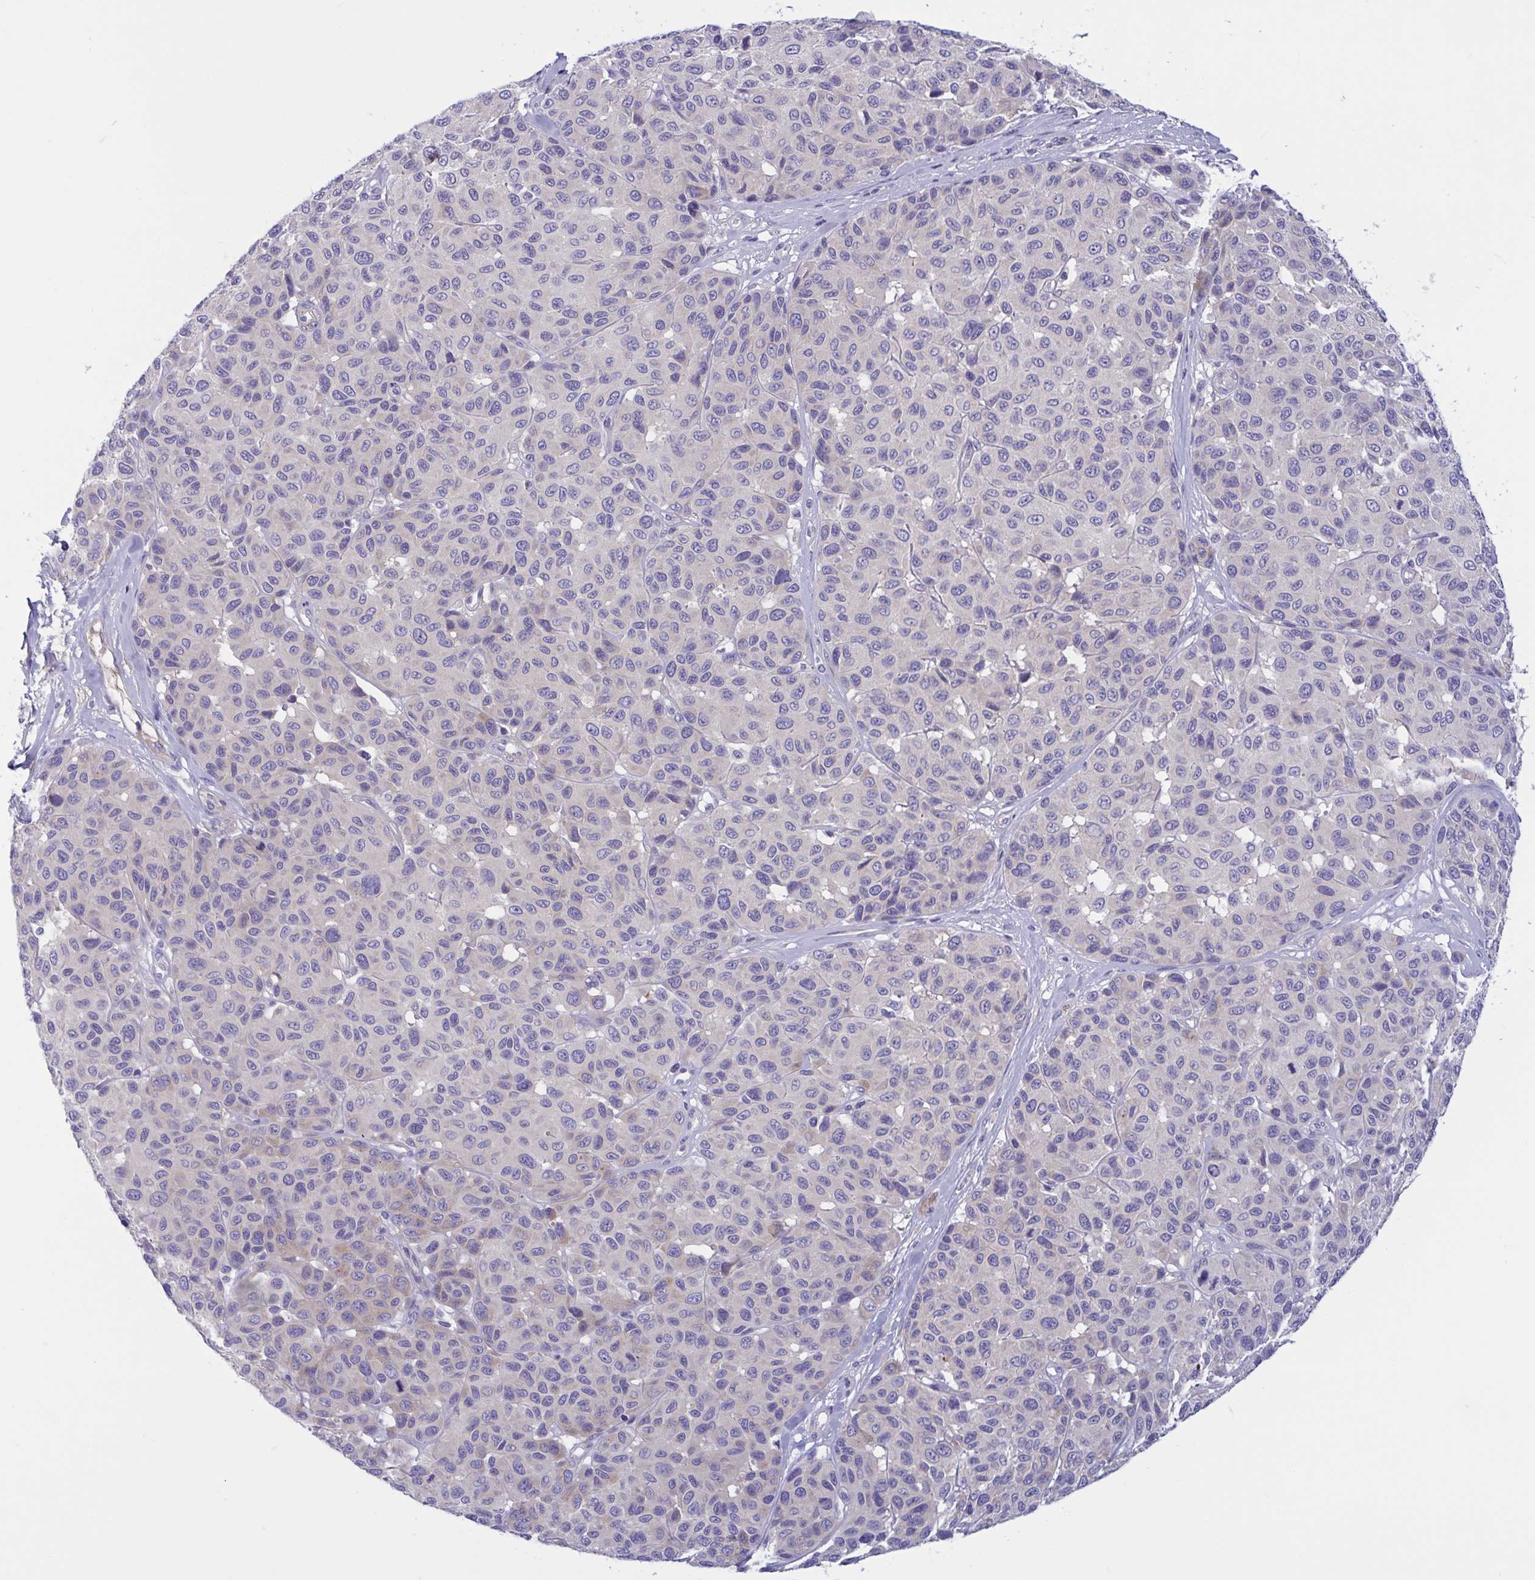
{"staining": {"intensity": "negative", "quantity": "none", "location": "none"}, "tissue": "melanoma", "cell_type": "Tumor cells", "image_type": "cancer", "snomed": [{"axis": "morphology", "description": "Malignant melanoma, NOS"}, {"axis": "topography", "description": "Skin"}], "caption": "Immunohistochemistry micrograph of neoplastic tissue: melanoma stained with DAB (3,3'-diaminobenzidine) shows no significant protein expression in tumor cells.", "gene": "OXLD1", "patient": {"sex": "female", "age": 66}}